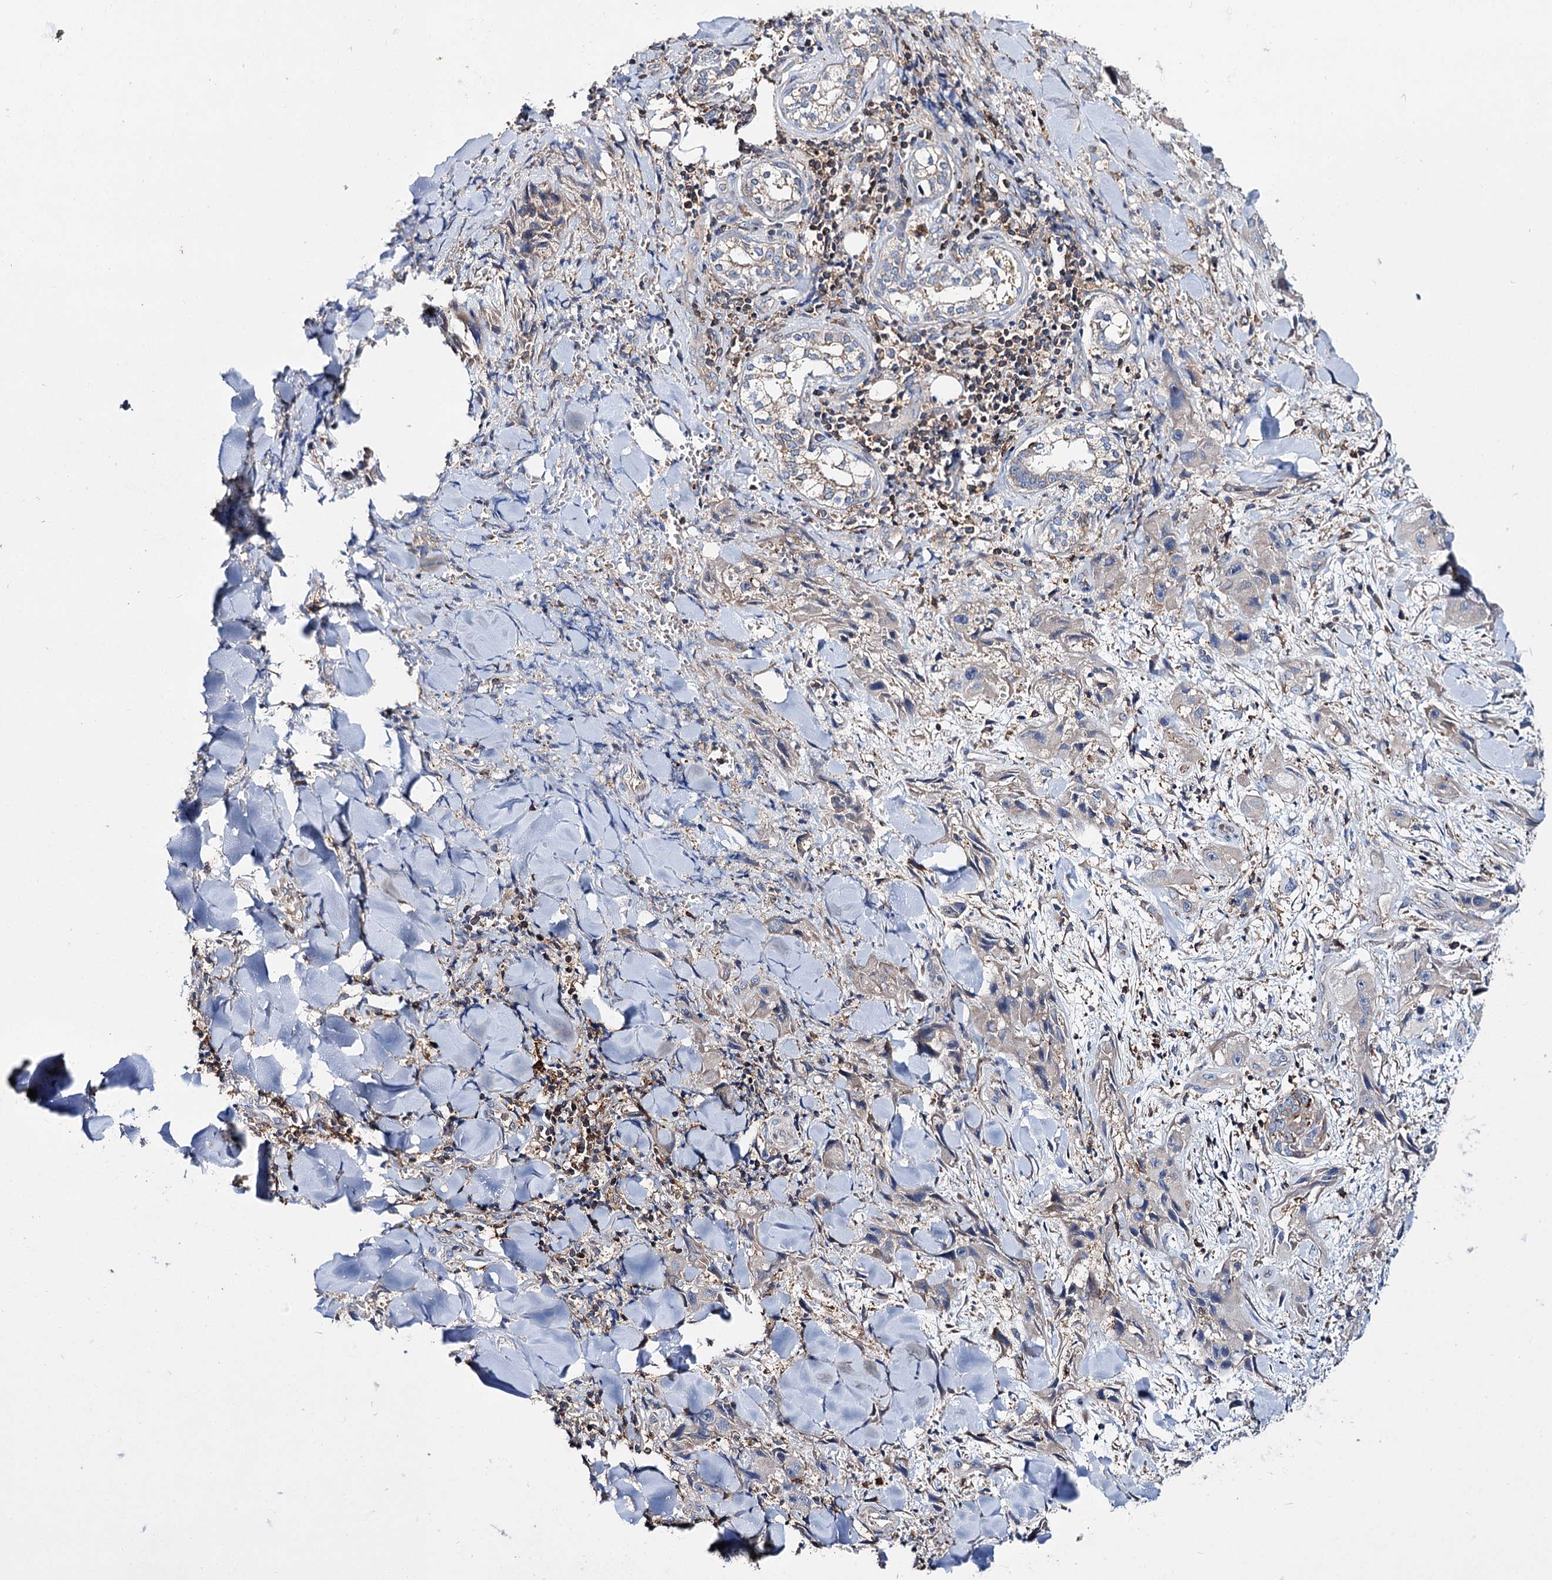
{"staining": {"intensity": "negative", "quantity": "none", "location": "none"}, "tissue": "skin cancer", "cell_type": "Tumor cells", "image_type": "cancer", "snomed": [{"axis": "morphology", "description": "Squamous cell carcinoma, NOS"}, {"axis": "topography", "description": "Skin"}, {"axis": "topography", "description": "Subcutis"}], "caption": "Immunohistochemistry (IHC) histopathology image of neoplastic tissue: human squamous cell carcinoma (skin) stained with DAB demonstrates no significant protein staining in tumor cells.", "gene": "UBASH3B", "patient": {"sex": "male", "age": 73}}